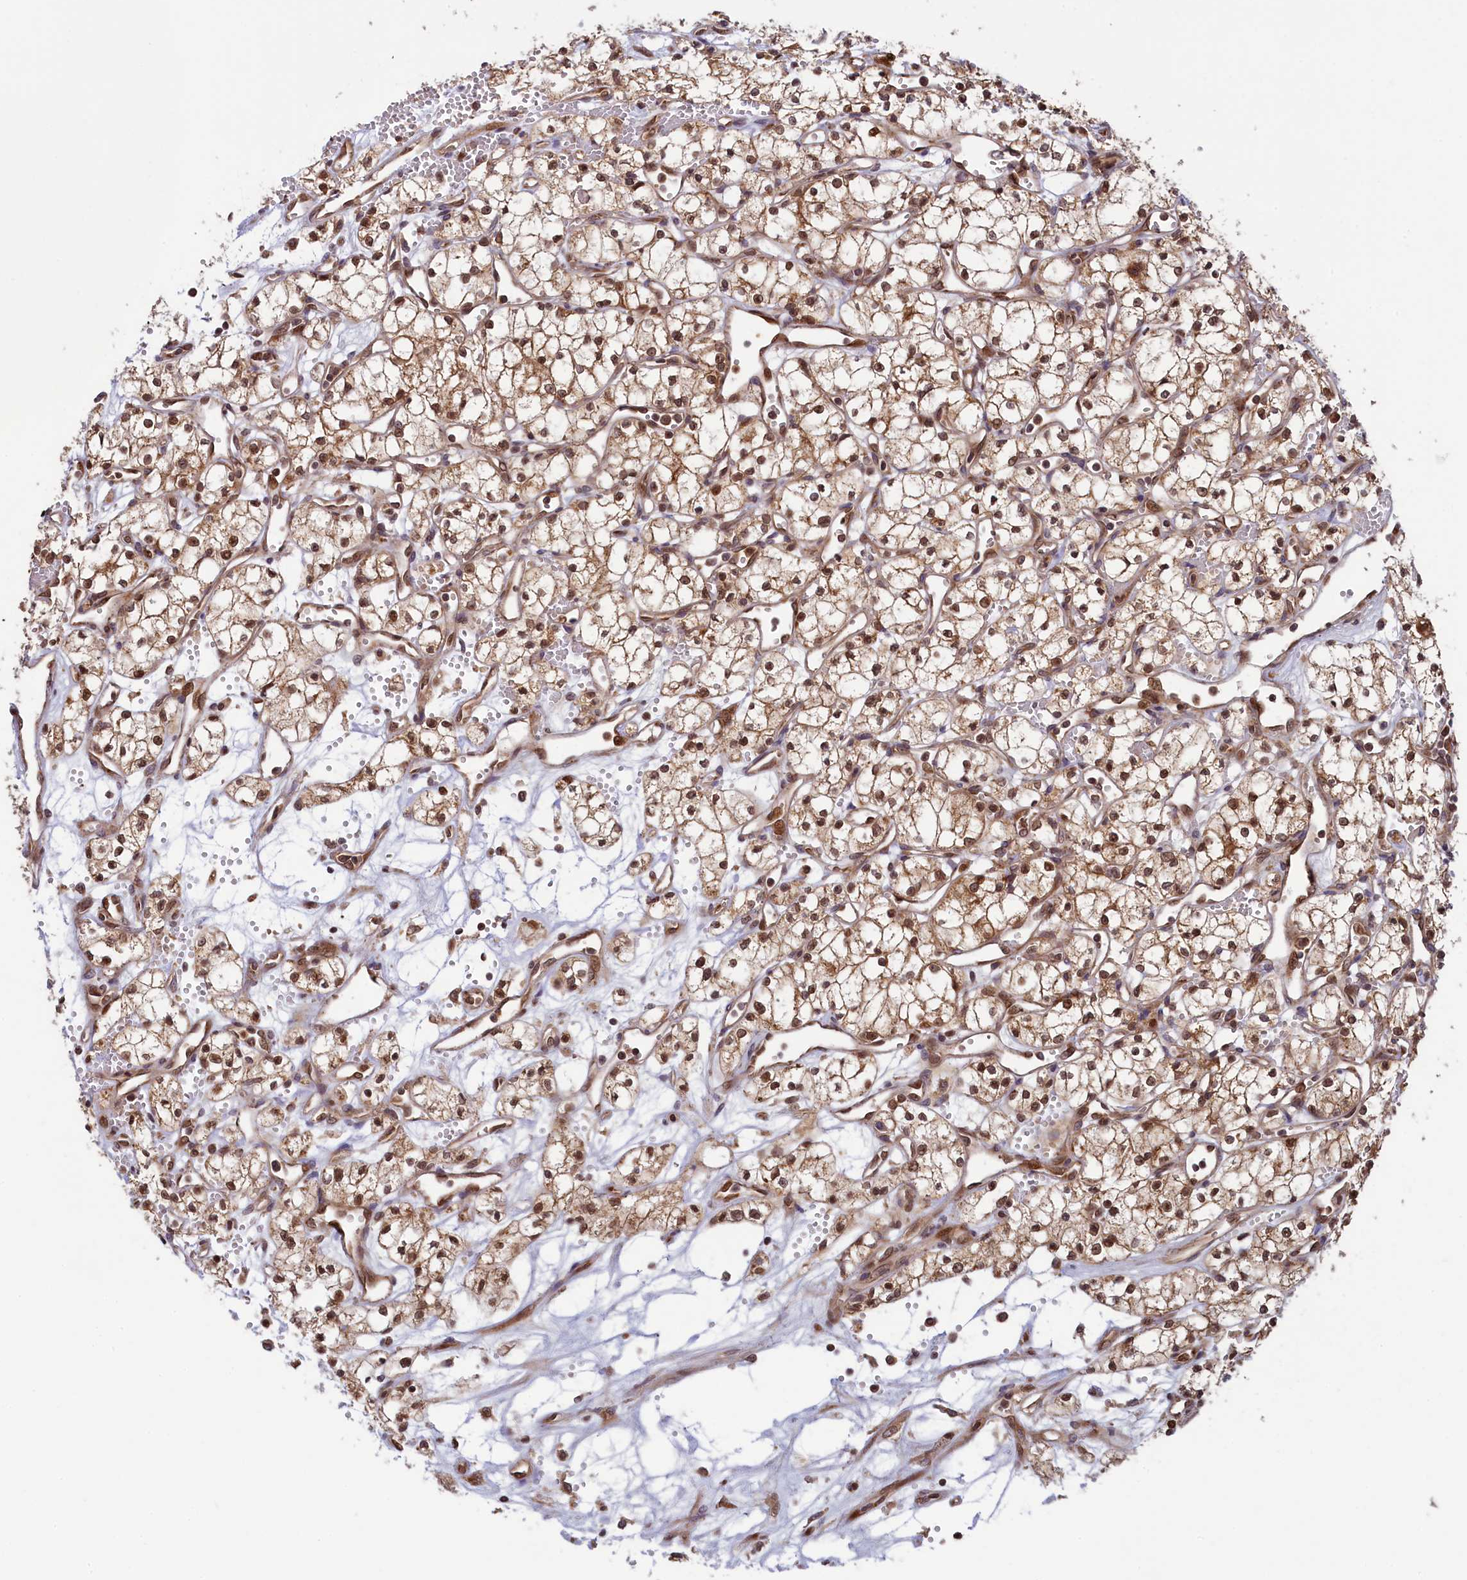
{"staining": {"intensity": "moderate", "quantity": ">75%", "location": "cytoplasmic/membranous,nuclear"}, "tissue": "renal cancer", "cell_type": "Tumor cells", "image_type": "cancer", "snomed": [{"axis": "morphology", "description": "Adenocarcinoma, NOS"}, {"axis": "topography", "description": "Kidney"}], "caption": "Adenocarcinoma (renal) stained for a protein (brown) reveals moderate cytoplasmic/membranous and nuclear positive expression in approximately >75% of tumor cells.", "gene": "NAE1", "patient": {"sex": "male", "age": 59}}